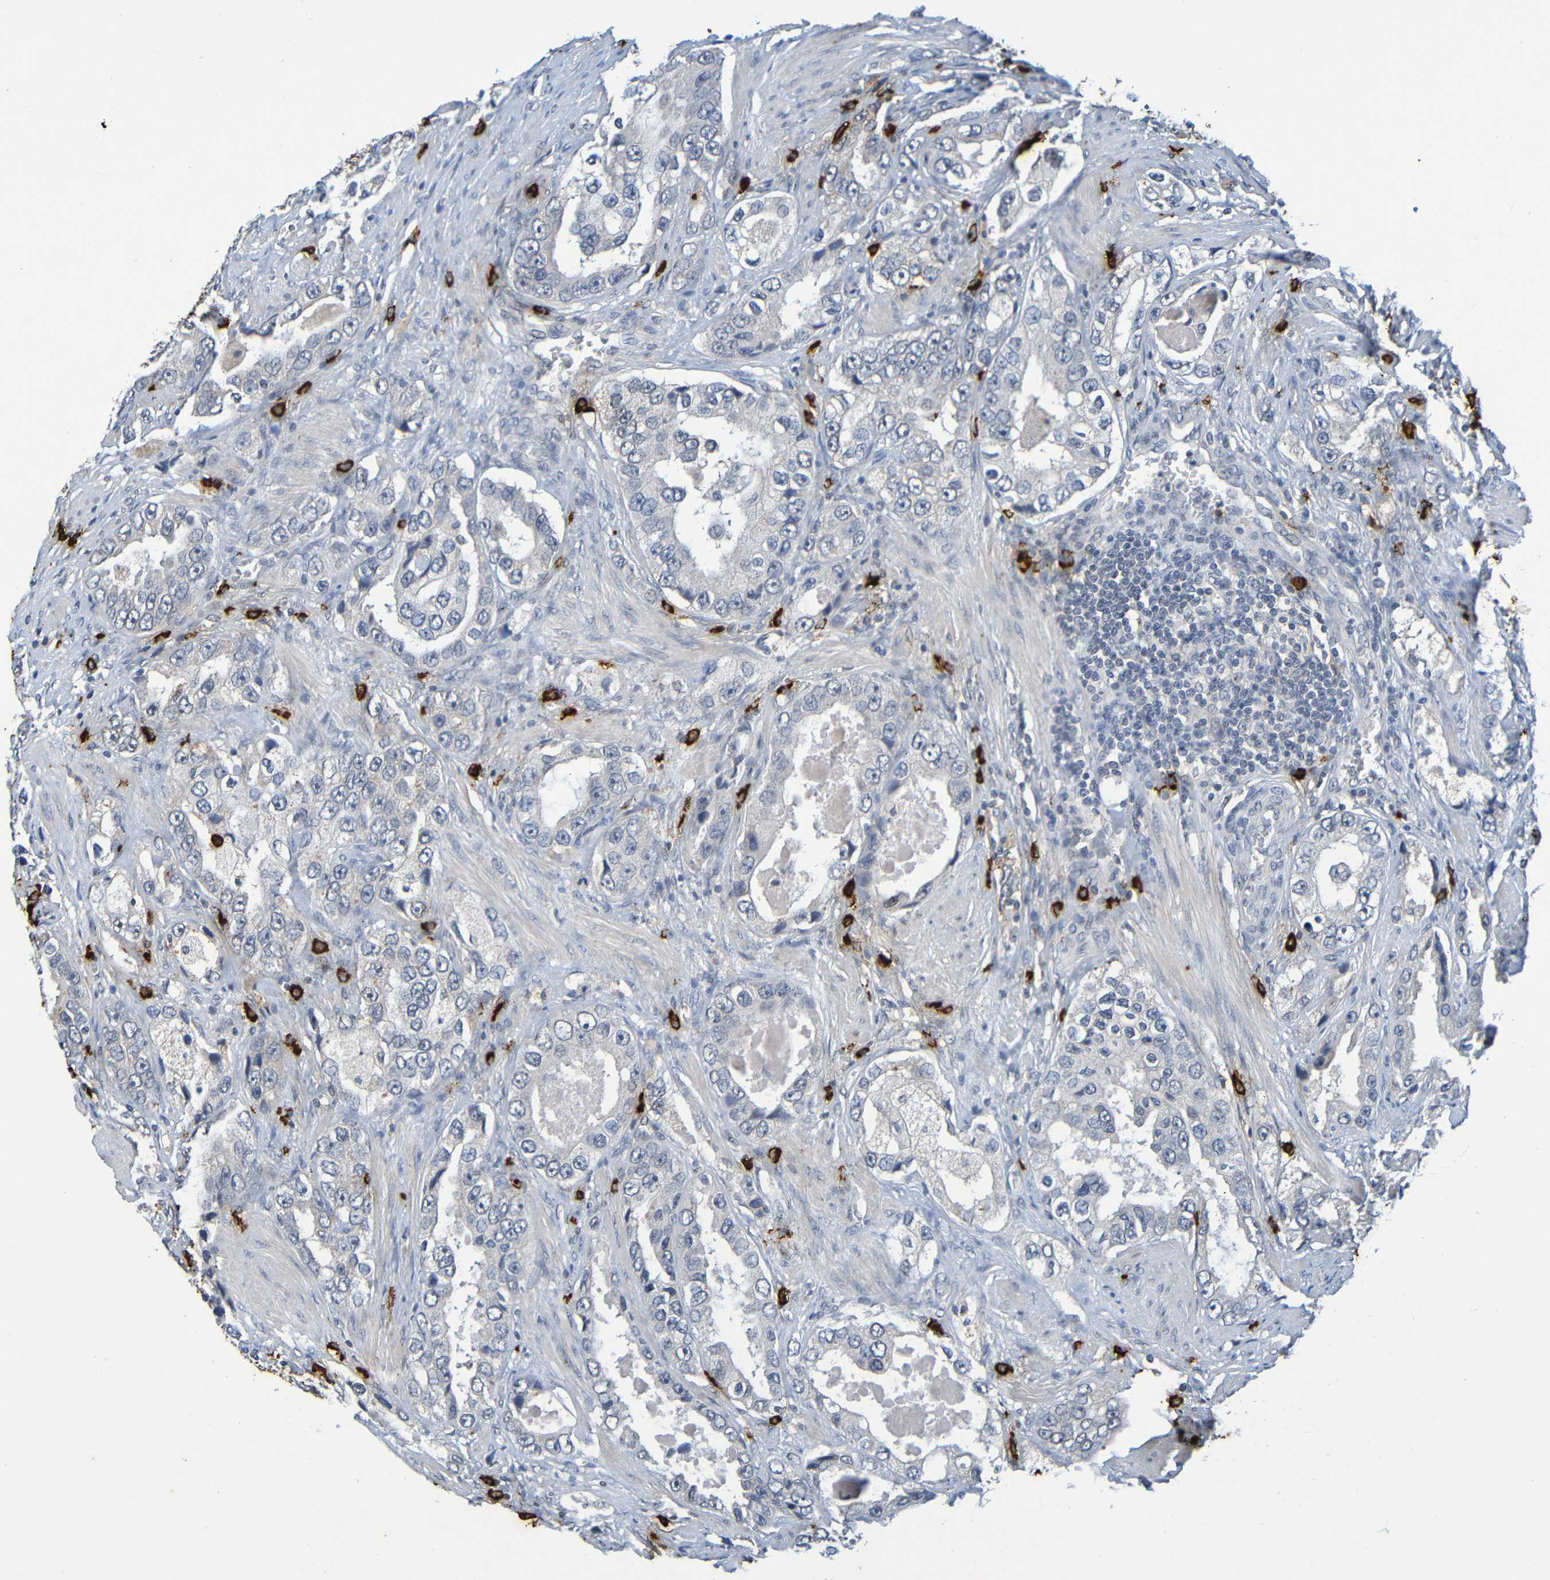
{"staining": {"intensity": "negative", "quantity": "none", "location": "none"}, "tissue": "prostate cancer", "cell_type": "Tumor cells", "image_type": "cancer", "snomed": [{"axis": "morphology", "description": "Adenocarcinoma, High grade"}, {"axis": "topography", "description": "Prostate"}], "caption": "Immunohistochemical staining of human prostate high-grade adenocarcinoma demonstrates no significant expression in tumor cells.", "gene": "C3AR1", "patient": {"sex": "male", "age": 63}}